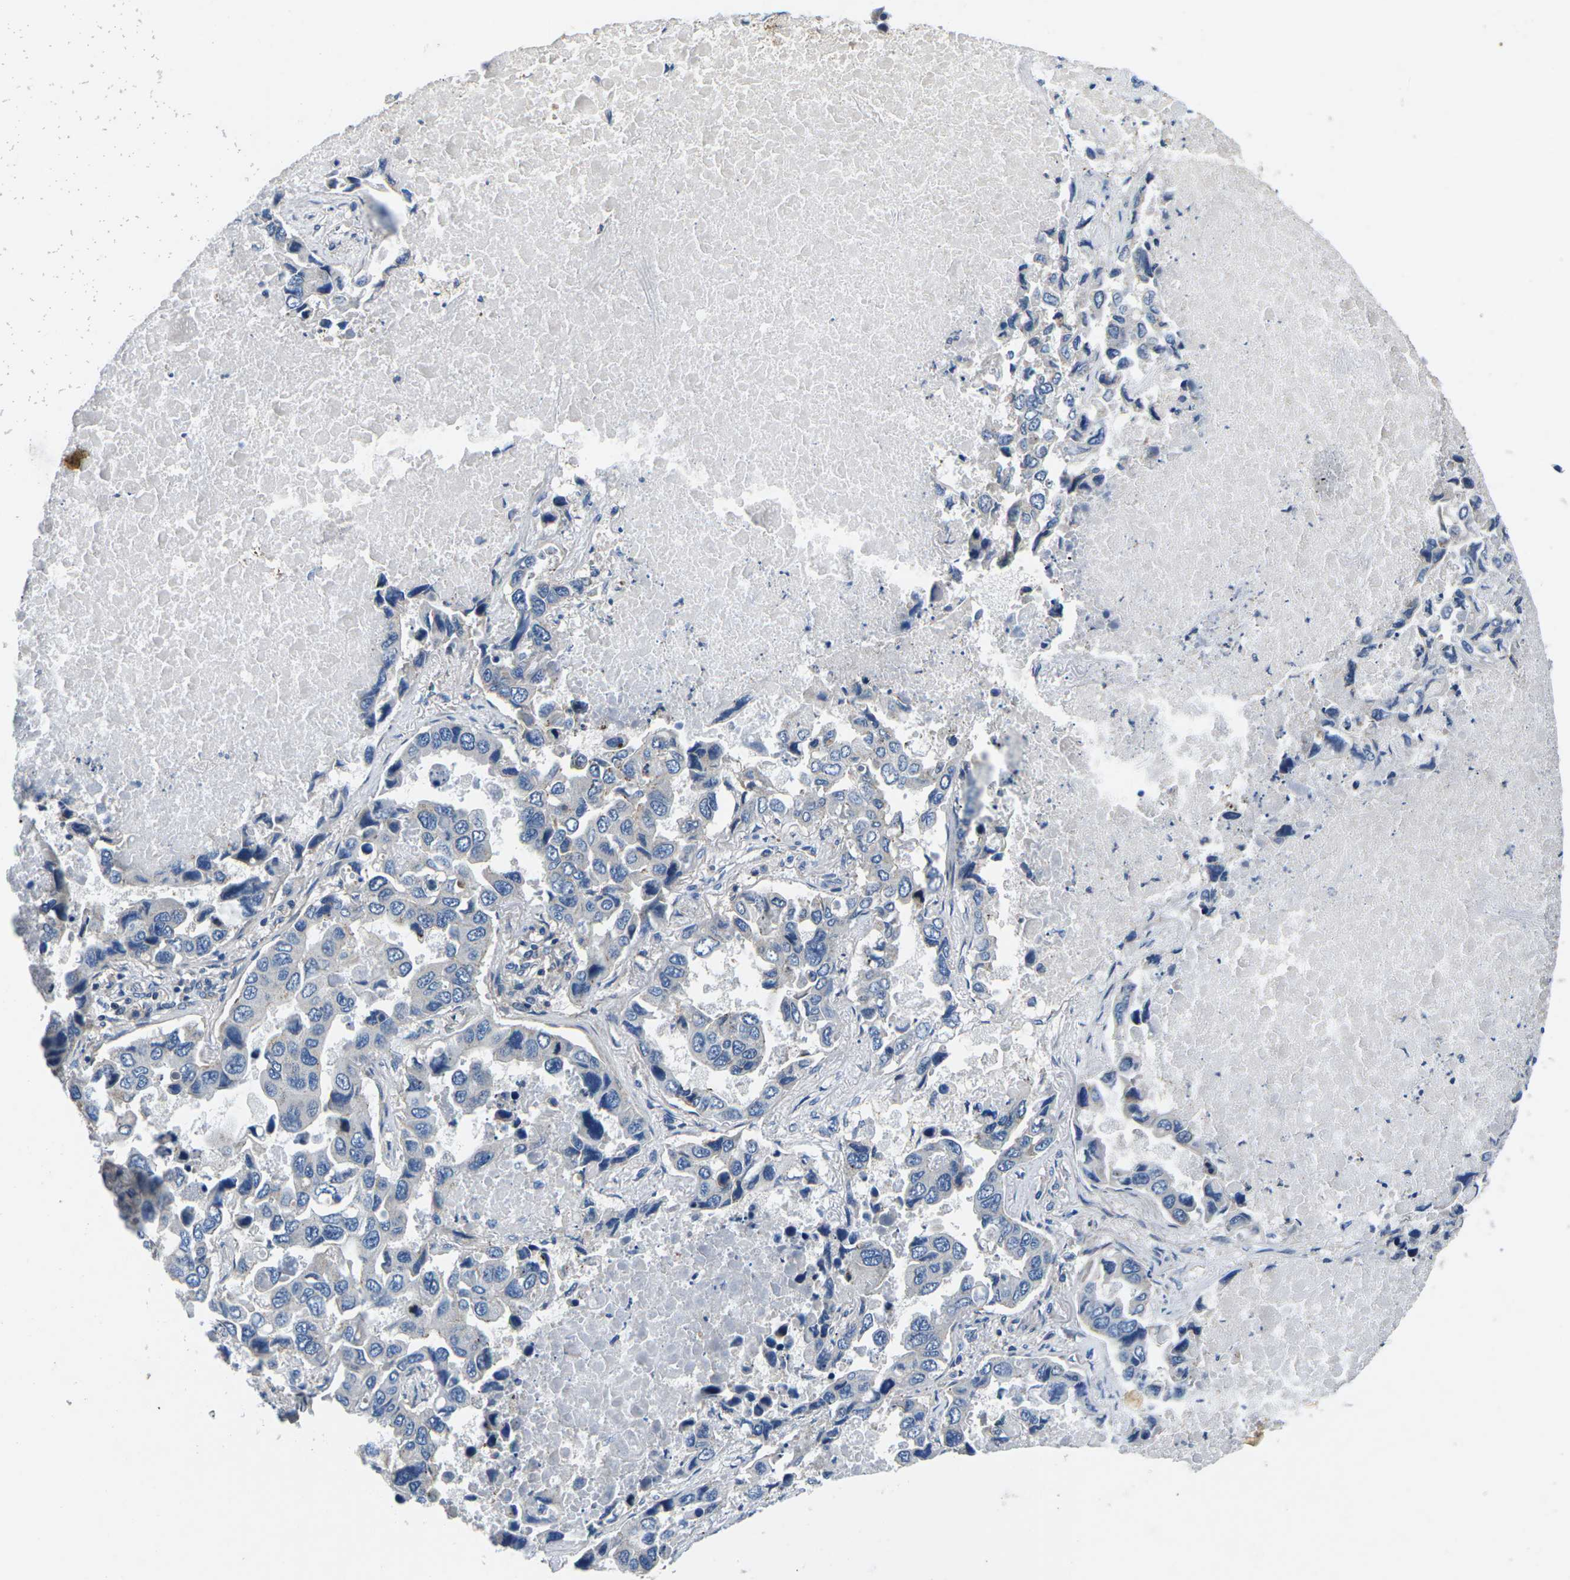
{"staining": {"intensity": "negative", "quantity": "none", "location": "none"}, "tissue": "lung cancer", "cell_type": "Tumor cells", "image_type": "cancer", "snomed": [{"axis": "morphology", "description": "Adenocarcinoma, NOS"}, {"axis": "topography", "description": "Lung"}], "caption": "This is an immunohistochemistry image of human adenocarcinoma (lung). There is no positivity in tumor cells.", "gene": "PDCD6IP", "patient": {"sex": "male", "age": 64}}